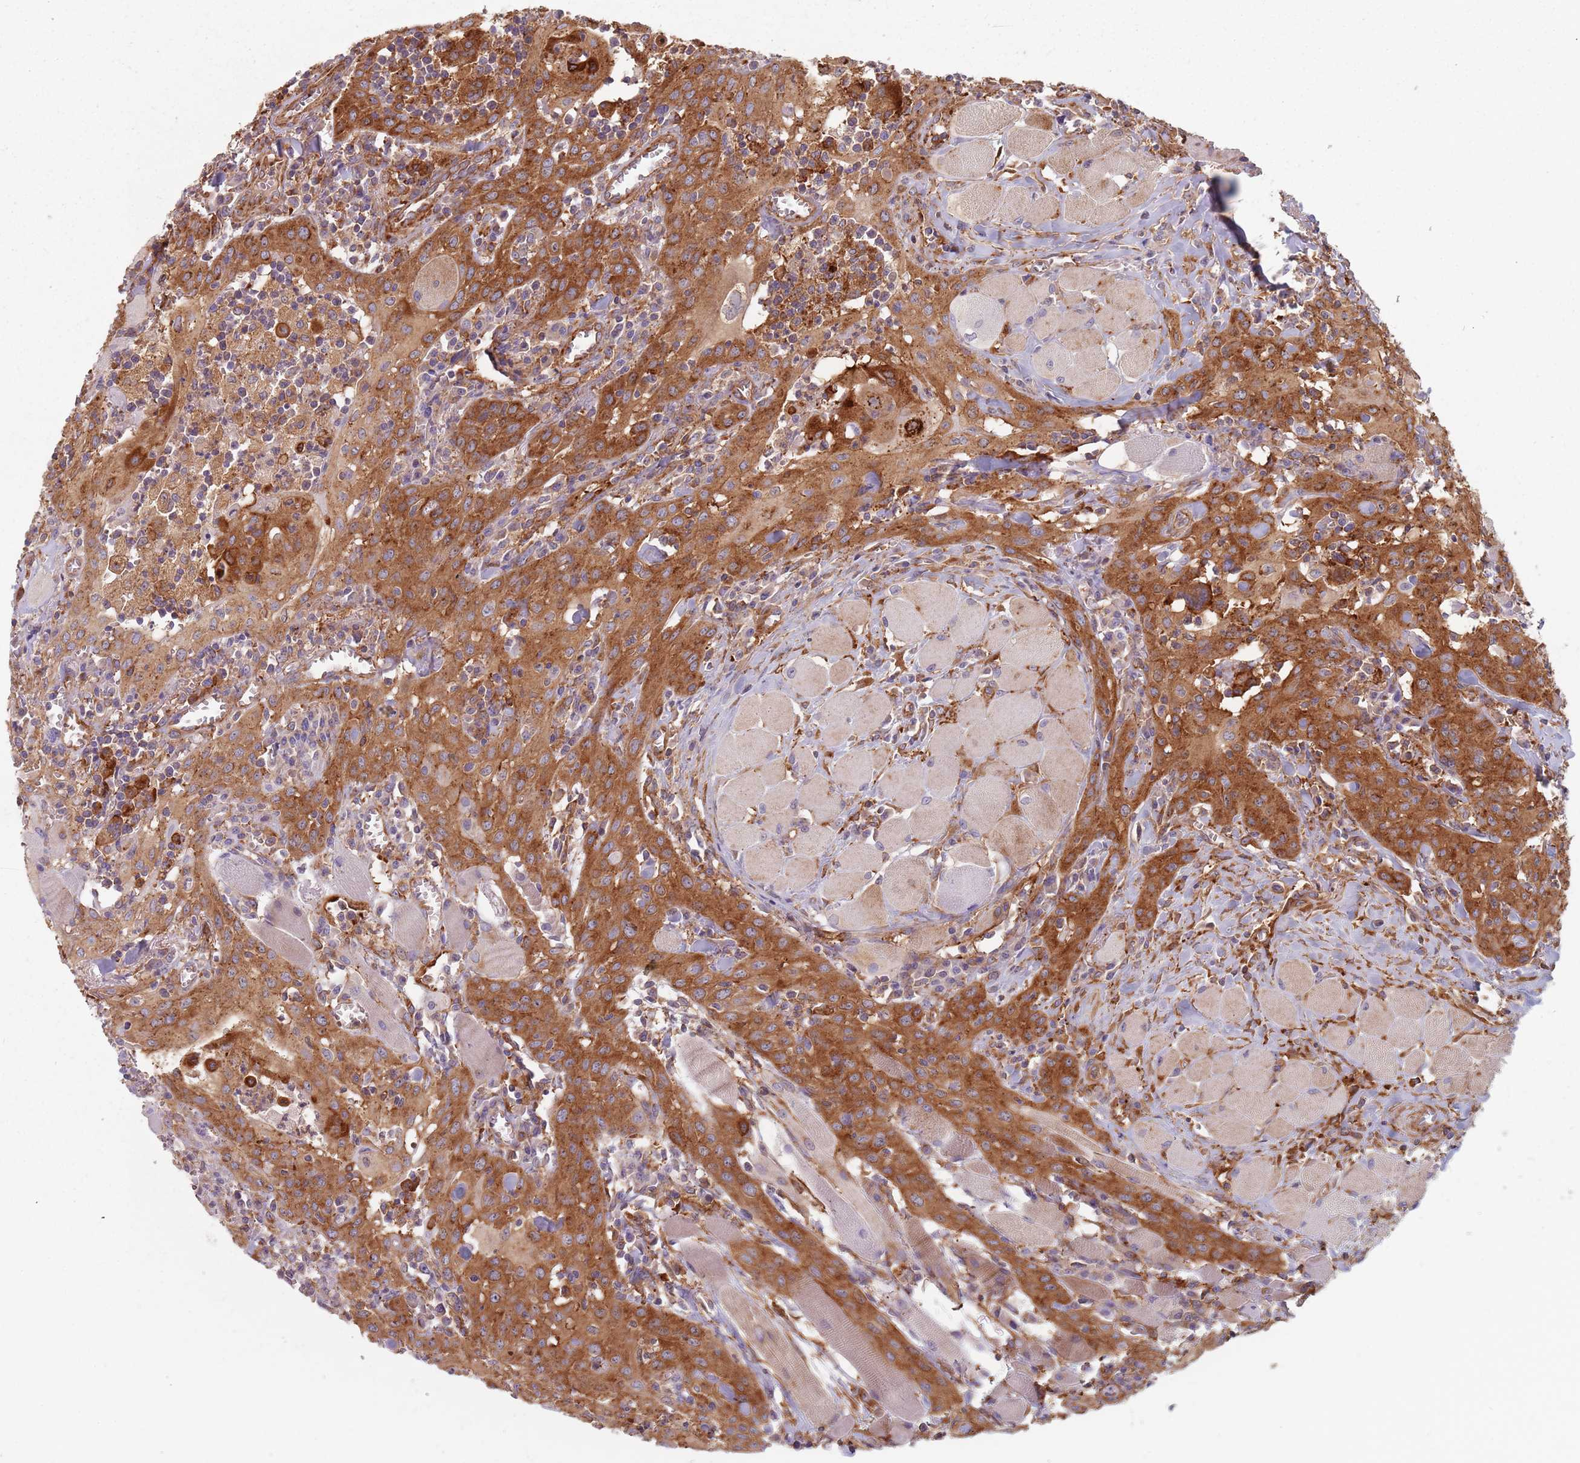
{"staining": {"intensity": "strong", "quantity": ">75%", "location": "cytoplasmic/membranous"}, "tissue": "head and neck cancer", "cell_type": "Tumor cells", "image_type": "cancer", "snomed": [{"axis": "morphology", "description": "Squamous cell carcinoma, NOS"}, {"axis": "topography", "description": "Oral tissue"}, {"axis": "topography", "description": "Head-Neck"}], "caption": "A histopathology image showing strong cytoplasmic/membranous expression in approximately >75% of tumor cells in head and neck cancer, as visualized by brown immunohistochemical staining.", "gene": "TPD52L2", "patient": {"sex": "female", "age": 70}}